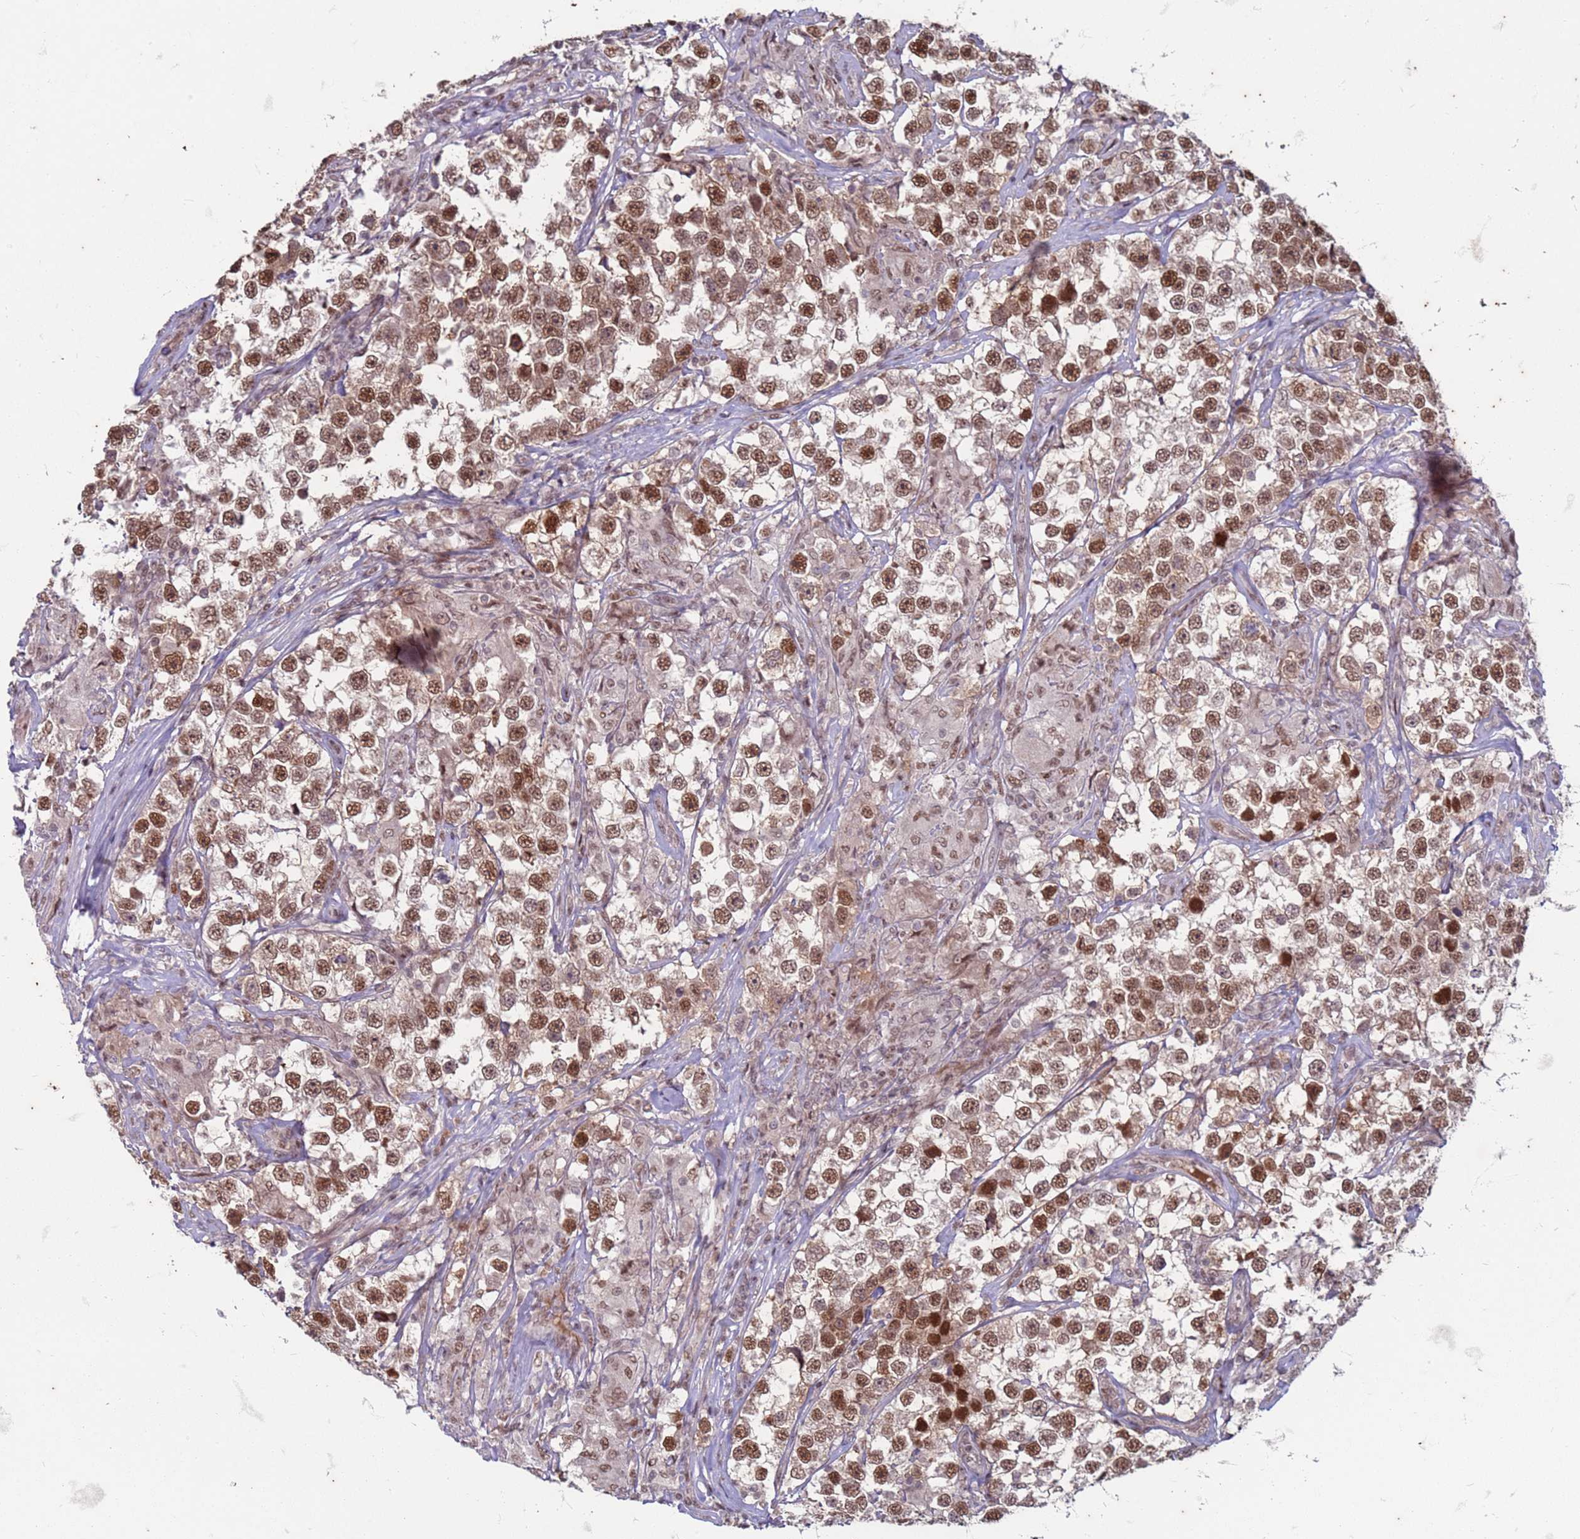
{"staining": {"intensity": "moderate", "quantity": ">75%", "location": "nuclear"}, "tissue": "testis cancer", "cell_type": "Tumor cells", "image_type": "cancer", "snomed": [{"axis": "morphology", "description": "Seminoma, NOS"}, {"axis": "topography", "description": "Testis"}], "caption": "The image shows a brown stain indicating the presence of a protein in the nuclear of tumor cells in seminoma (testis). (DAB IHC, brown staining for protein, blue staining for nuclei).", "gene": "TRMT6", "patient": {"sex": "male", "age": 46}}